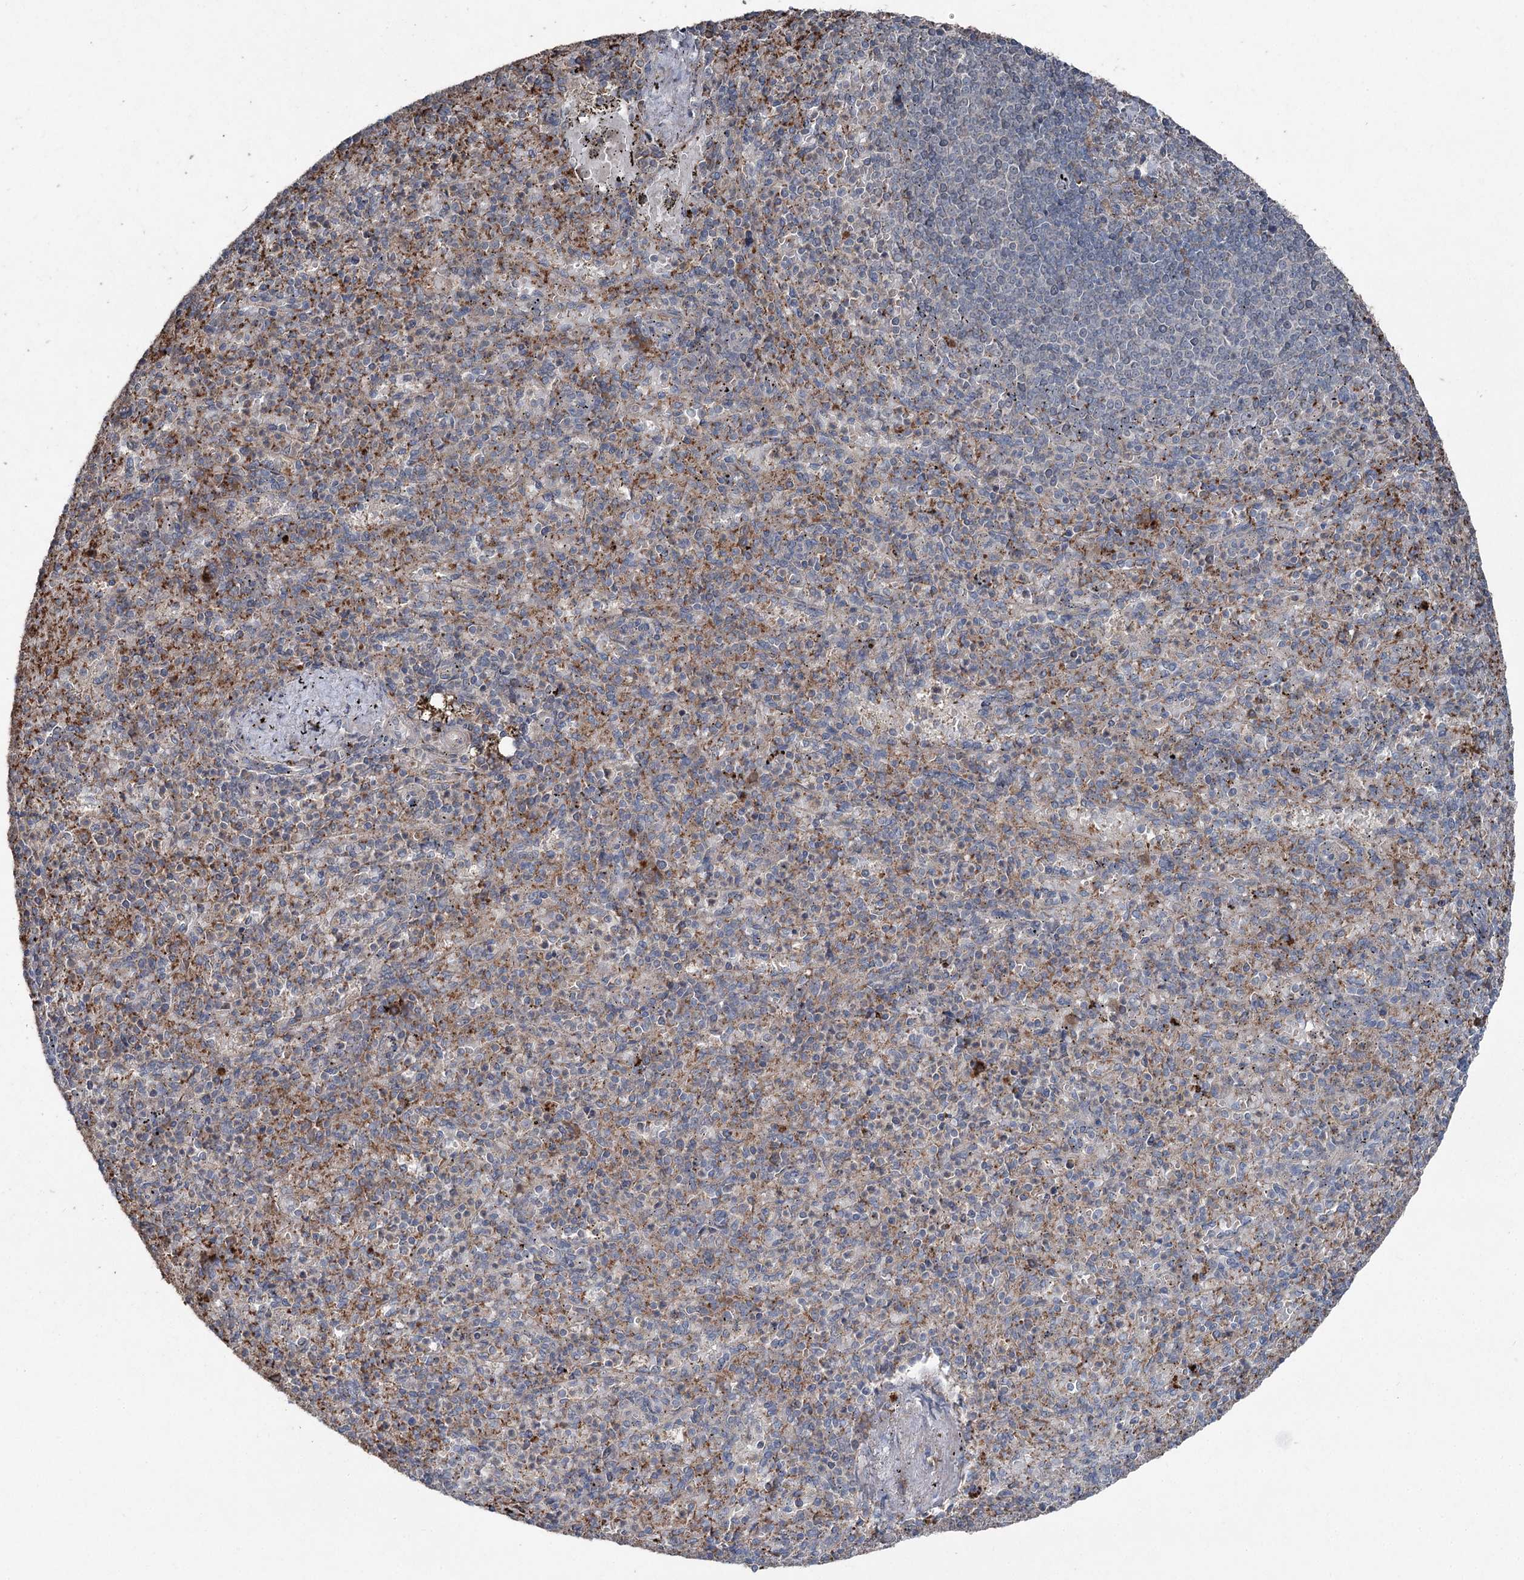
{"staining": {"intensity": "moderate", "quantity": "<25%", "location": "cytoplasmic/membranous"}, "tissue": "spleen", "cell_type": "Cells in red pulp", "image_type": "normal", "snomed": [{"axis": "morphology", "description": "Normal tissue, NOS"}, {"axis": "topography", "description": "Spleen"}], "caption": "IHC image of unremarkable spleen: human spleen stained using immunohistochemistry (IHC) exhibits low levels of moderate protein expression localized specifically in the cytoplasmic/membranous of cells in red pulp, appearing as a cytoplasmic/membranous brown color.", "gene": "MAPK8IP2", "patient": {"sex": "female", "age": 74}}